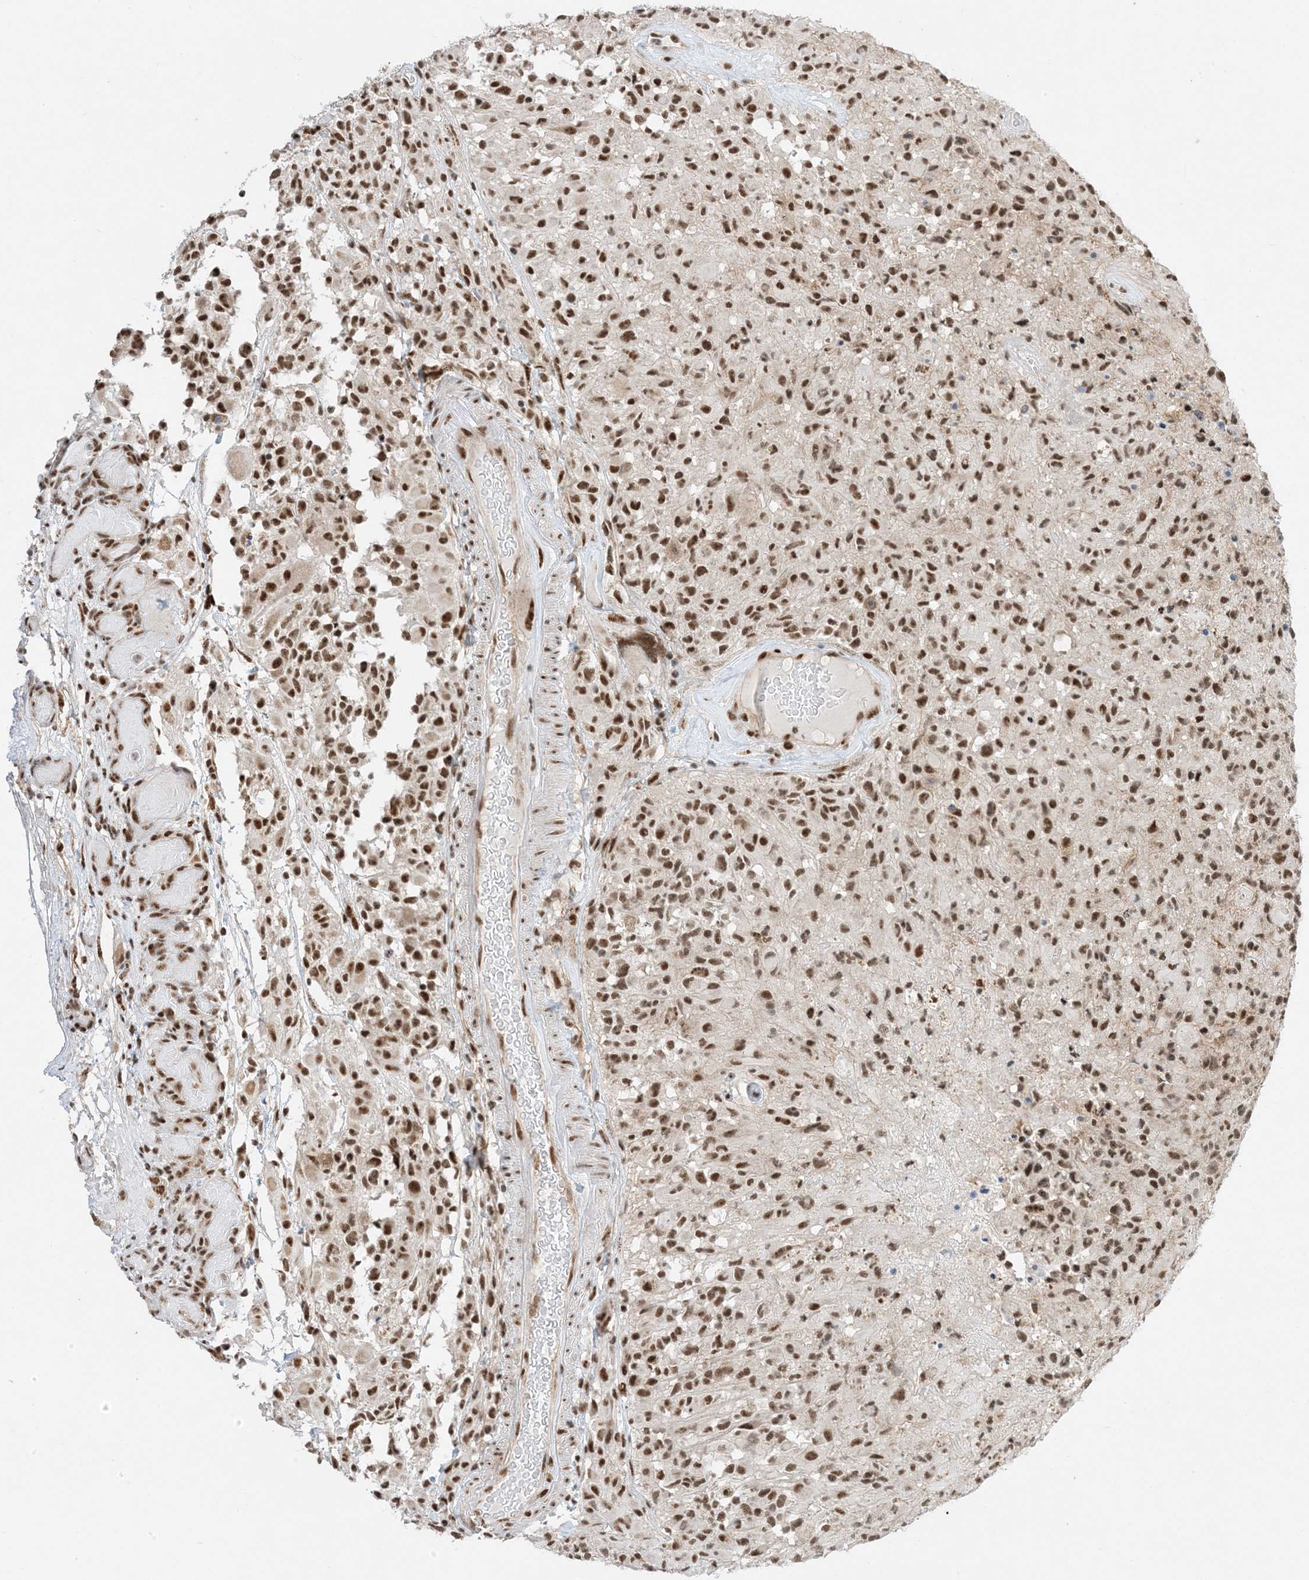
{"staining": {"intensity": "strong", "quantity": ">75%", "location": "nuclear"}, "tissue": "glioma", "cell_type": "Tumor cells", "image_type": "cancer", "snomed": [{"axis": "morphology", "description": "Glioma, malignant, High grade"}, {"axis": "morphology", "description": "Glioblastoma, NOS"}, {"axis": "topography", "description": "Brain"}], "caption": "Protein staining by immunohistochemistry (IHC) demonstrates strong nuclear positivity in approximately >75% of tumor cells in glioma.", "gene": "SF3A3", "patient": {"sex": "male", "age": 60}}